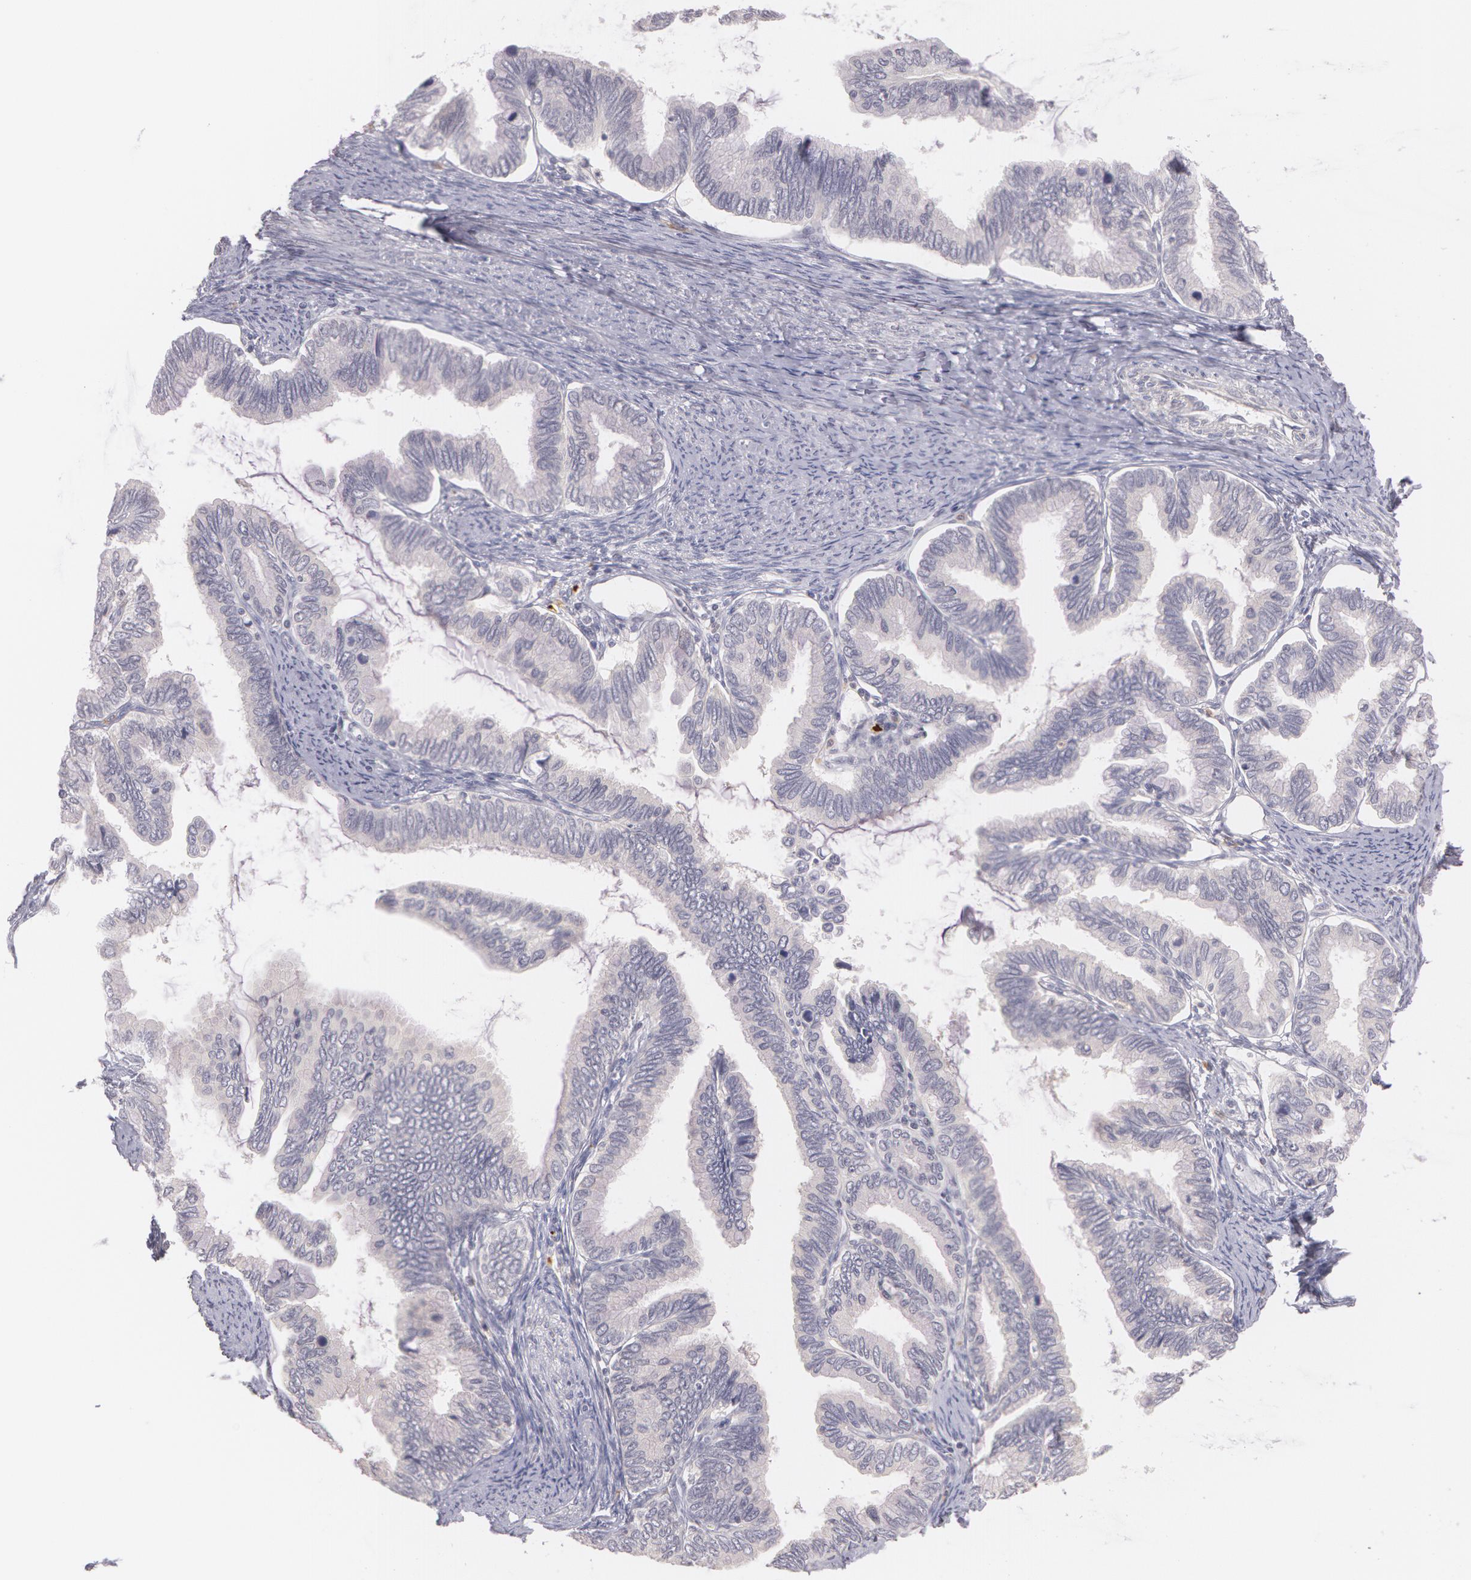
{"staining": {"intensity": "negative", "quantity": "none", "location": "none"}, "tissue": "cervical cancer", "cell_type": "Tumor cells", "image_type": "cancer", "snomed": [{"axis": "morphology", "description": "Adenocarcinoma, NOS"}, {"axis": "topography", "description": "Cervix"}], "caption": "The photomicrograph displays no significant staining in tumor cells of adenocarcinoma (cervical).", "gene": "LBP", "patient": {"sex": "female", "age": 49}}